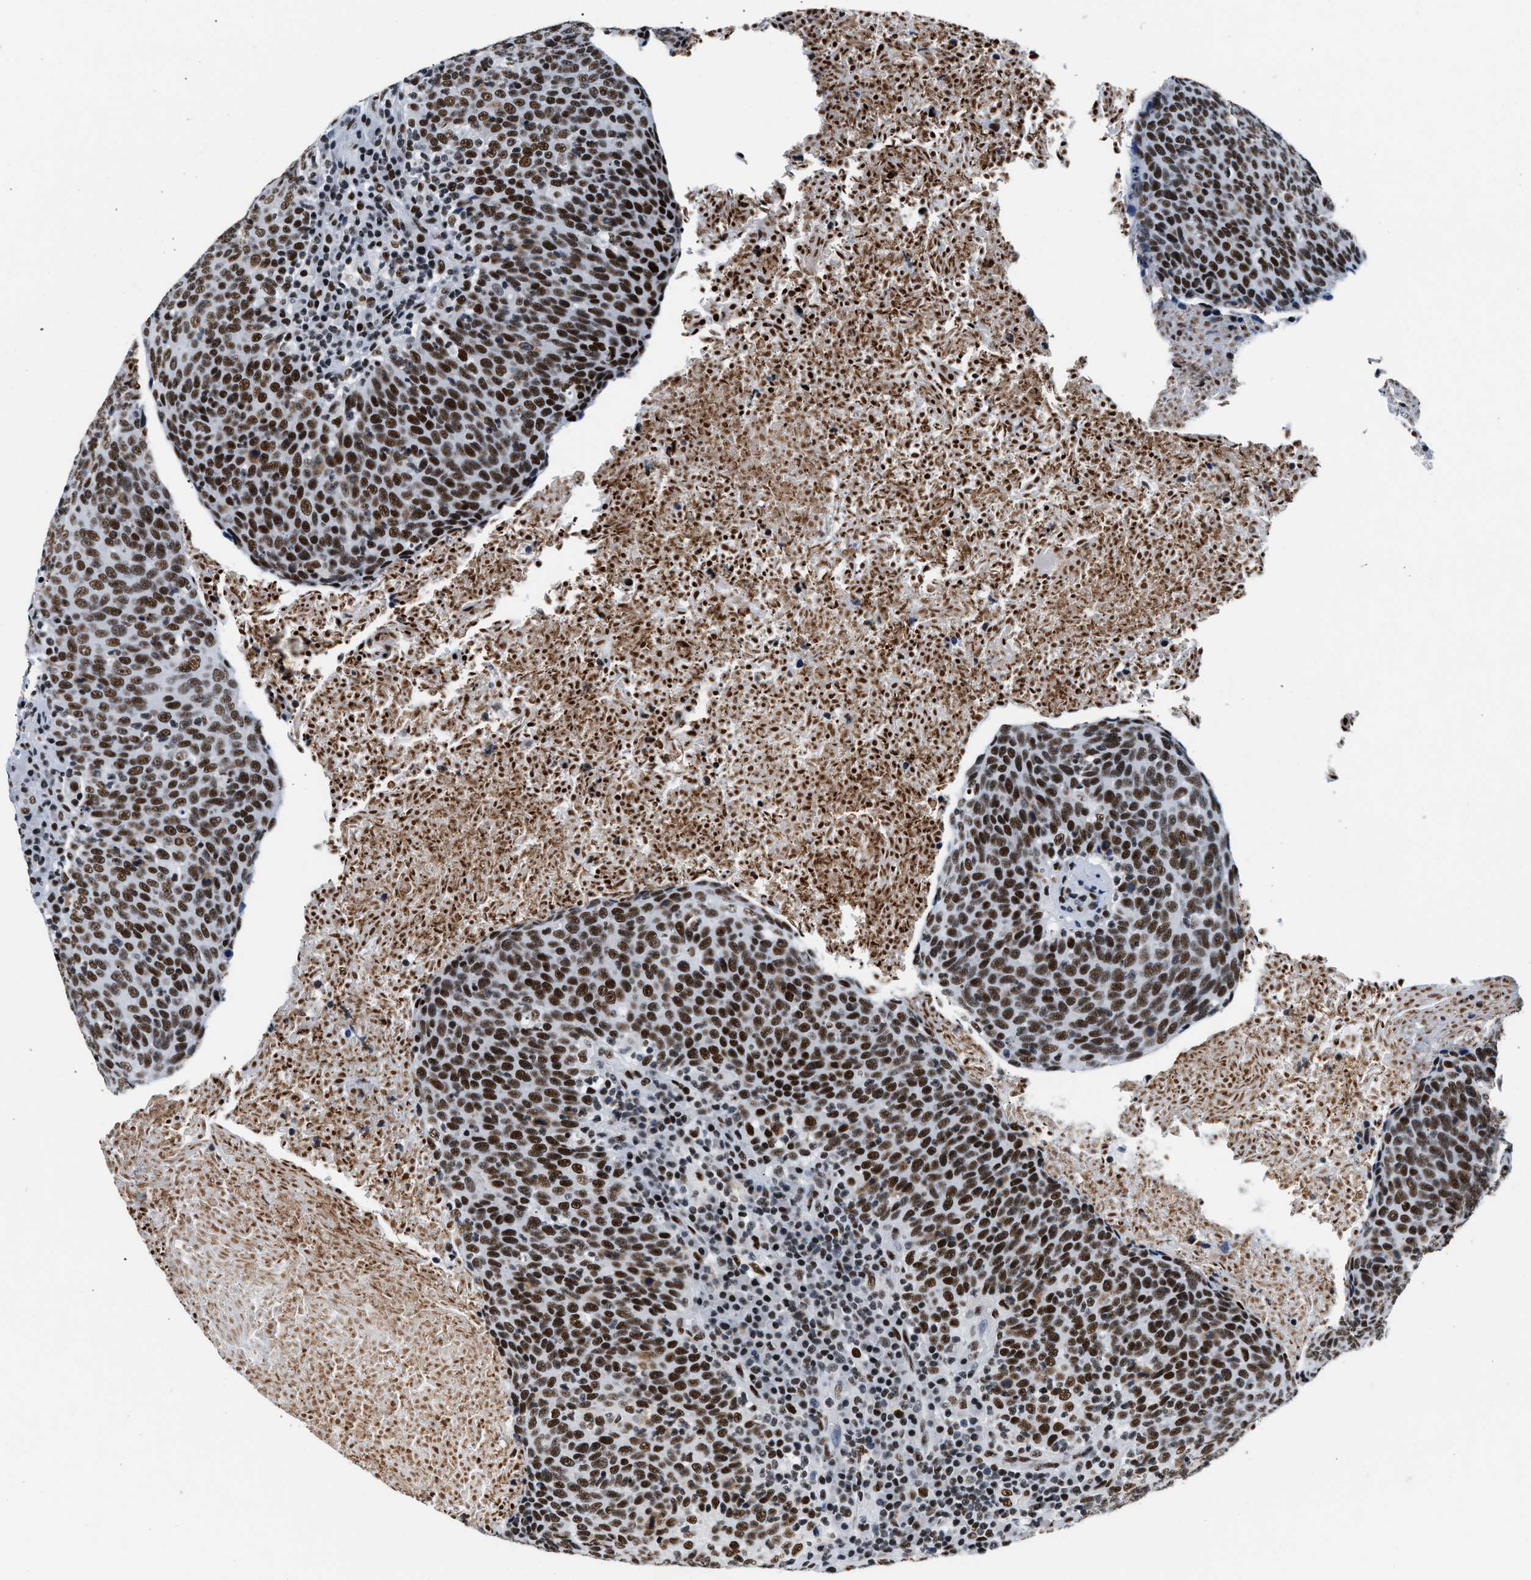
{"staining": {"intensity": "strong", "quantity": ">75%", "location": "nuclear"}, "tissue": "head and neck cancer", "cell_type": "Tumor cells", "image_type": "cancer", "snomed": [{"axis": "morphology", "description": "Squamous cell carcinoma, NOS"}, {"axis": "morphology", "description": "Squamous cell carcinoma, metastatic, NOS"}, {"axis": "topography", "description": "Lymph node"}, {"axis": "topography", "description": "Head-Neck"}], "caption": "A brown stain highlights strong nuclear positivity of a protein in human head and neck cancer tumor cells. The protein of interest is stained brown, and the nuclei are stained in blue (DAB (3,3'-diaminobenzidine) IHC with brightfield microscopy, high magnification).", "gene": "RAD50", "patient": {"sex": "male", "age": 62}}